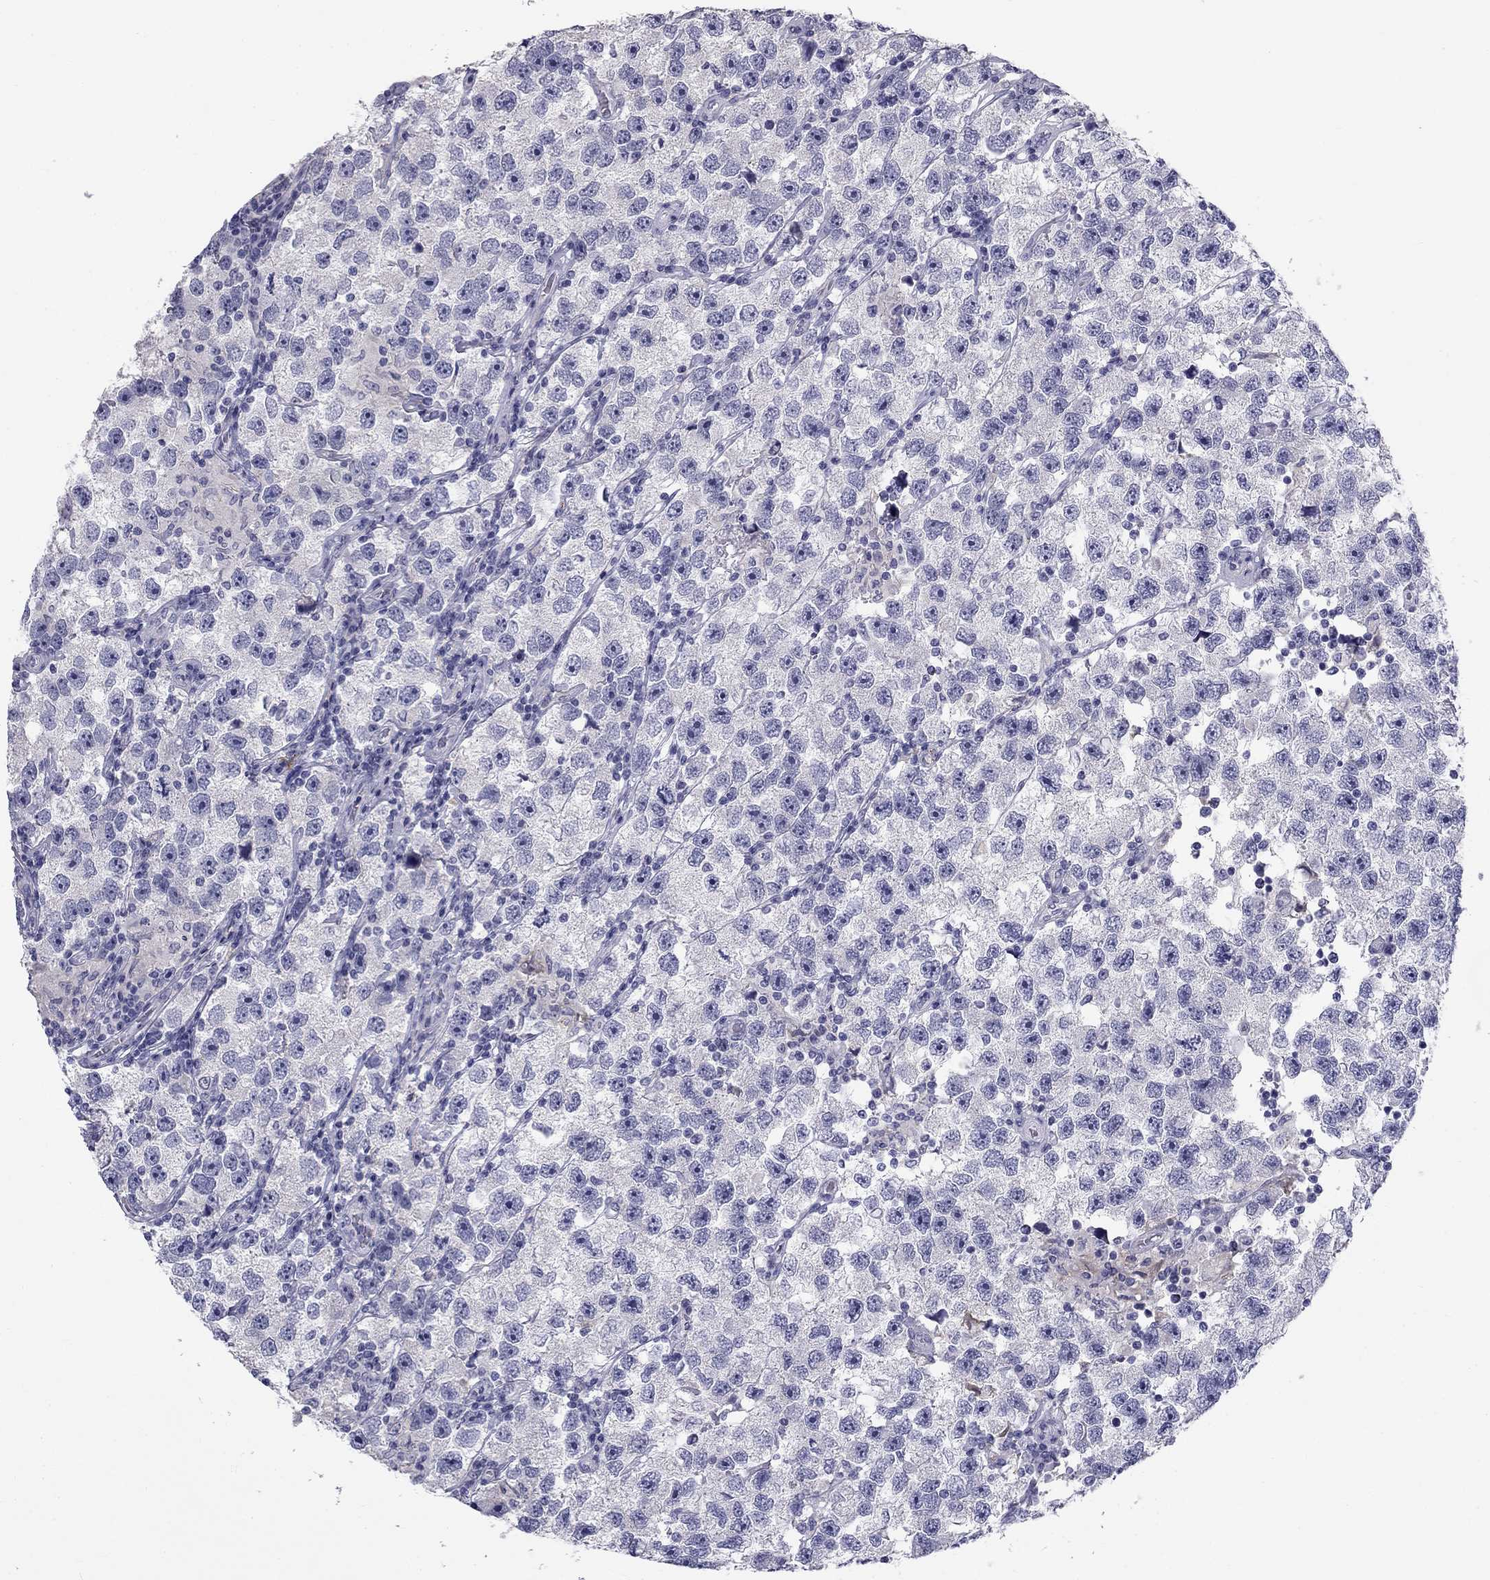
{"staining": {"intensity": "negative", "quantity": "none", "location": "none"}, "tissue": "testis cancer", "cell_type": "Tumor cells", "image_type": "cancer", "snomed": [{"axis": "morphology", "description": "Seminoma, NOS"}, {"axis": "topography", "description": "Testis"}], "caption": "Tumor cells show no significant positivity in seminoma (testis).", "gene": "CLPSL2", "patient": {"sex": "male", "age": 26}}